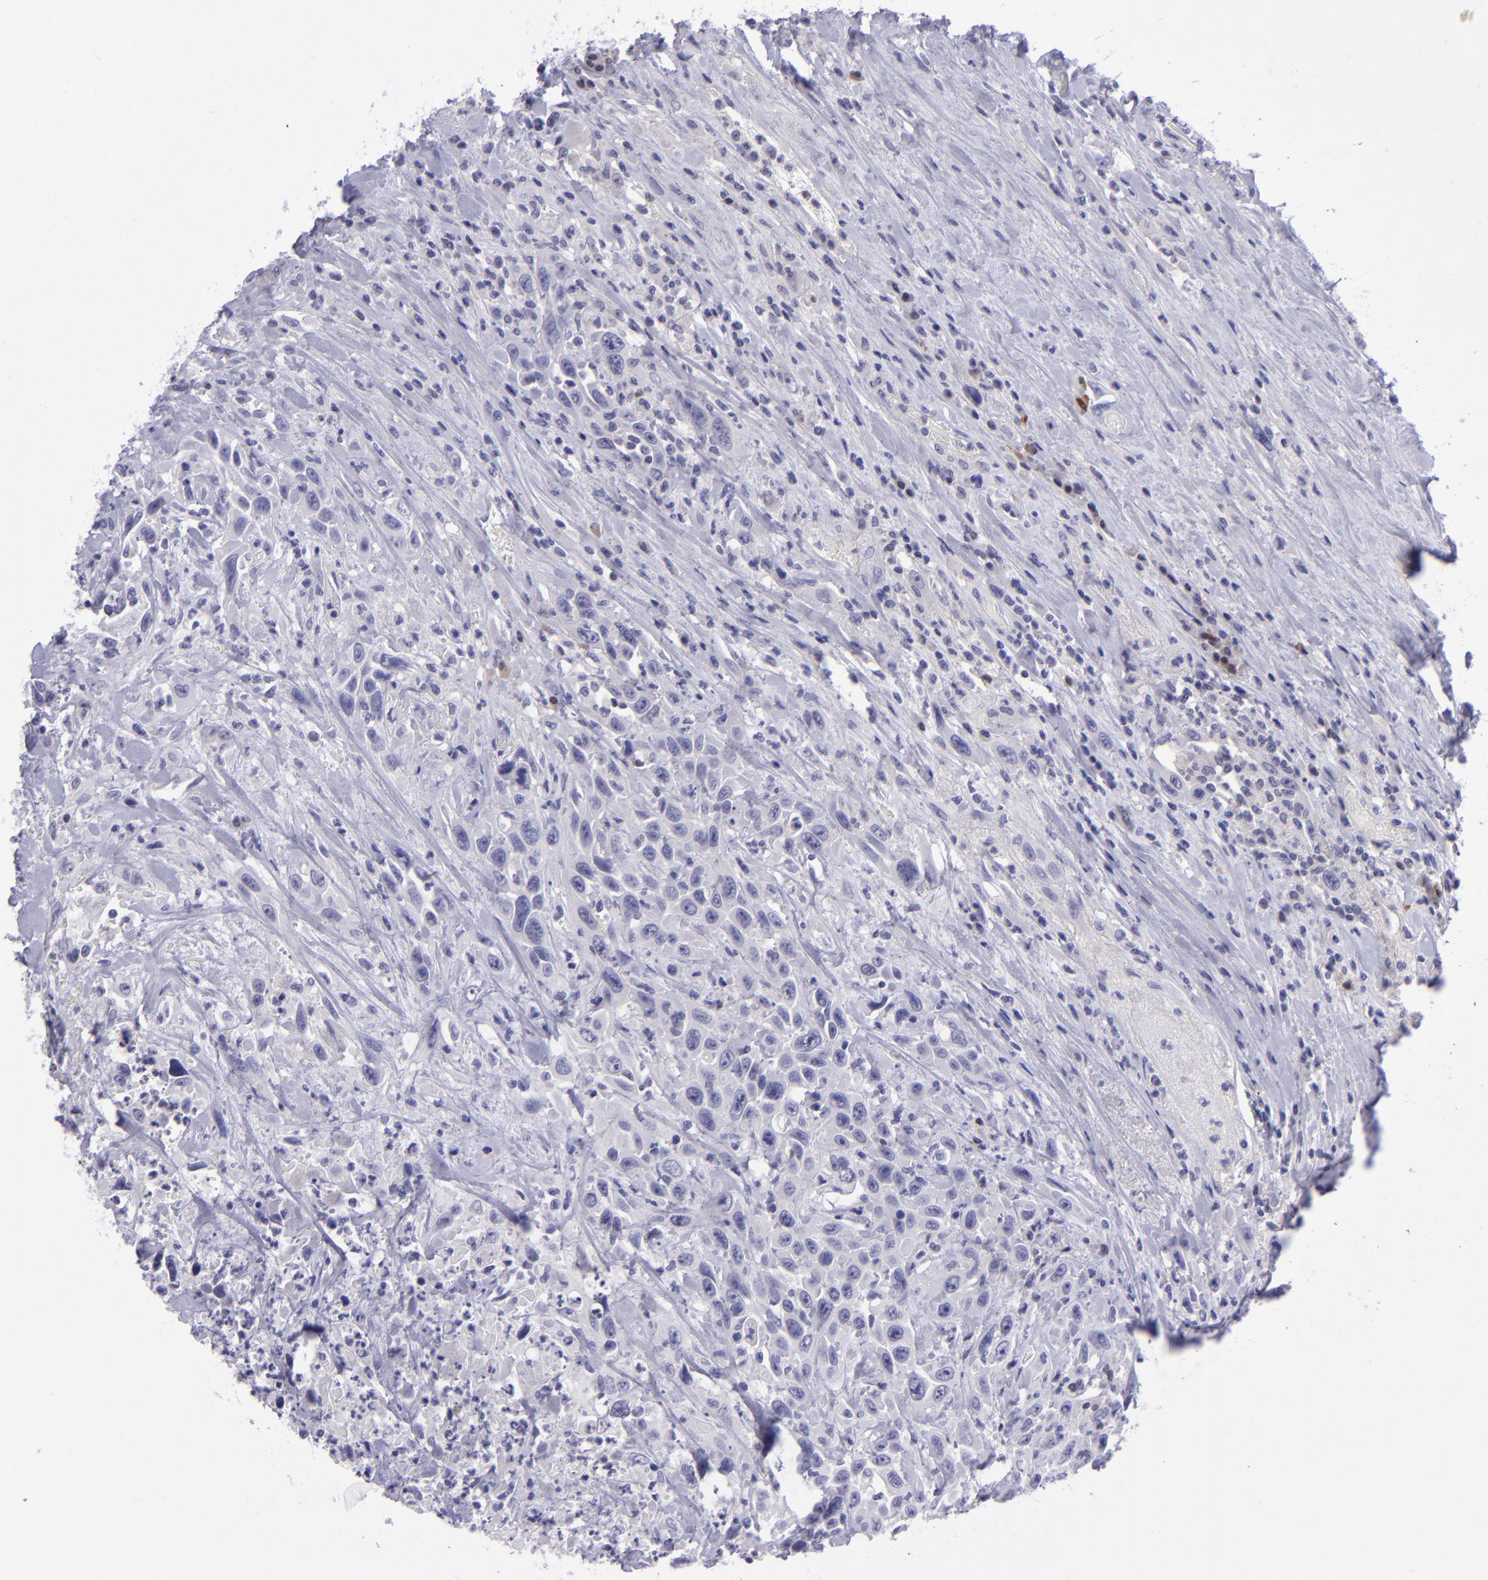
{"staining": {"intensity": "negative", "quantity": "none", "location": "none"}, "tissue": "urothelial cancer", "cell_type": "Tumor cells", "image_type": "cancer", "snomed": [{"axis": "morphology", "description": "Urothelial carcinoma, High grade"}, {"axis": "topography", "description": "Urinary bladder"}], "caption": "A photomicrograph of urothelial carcinoma (high-grade) stained for a protein shows no brown staining in tumor cells. (IHC, brightfield microscopy, high magnification).", "gene": "POU2F2", "patient": {"sex": "female", "age": 84}}